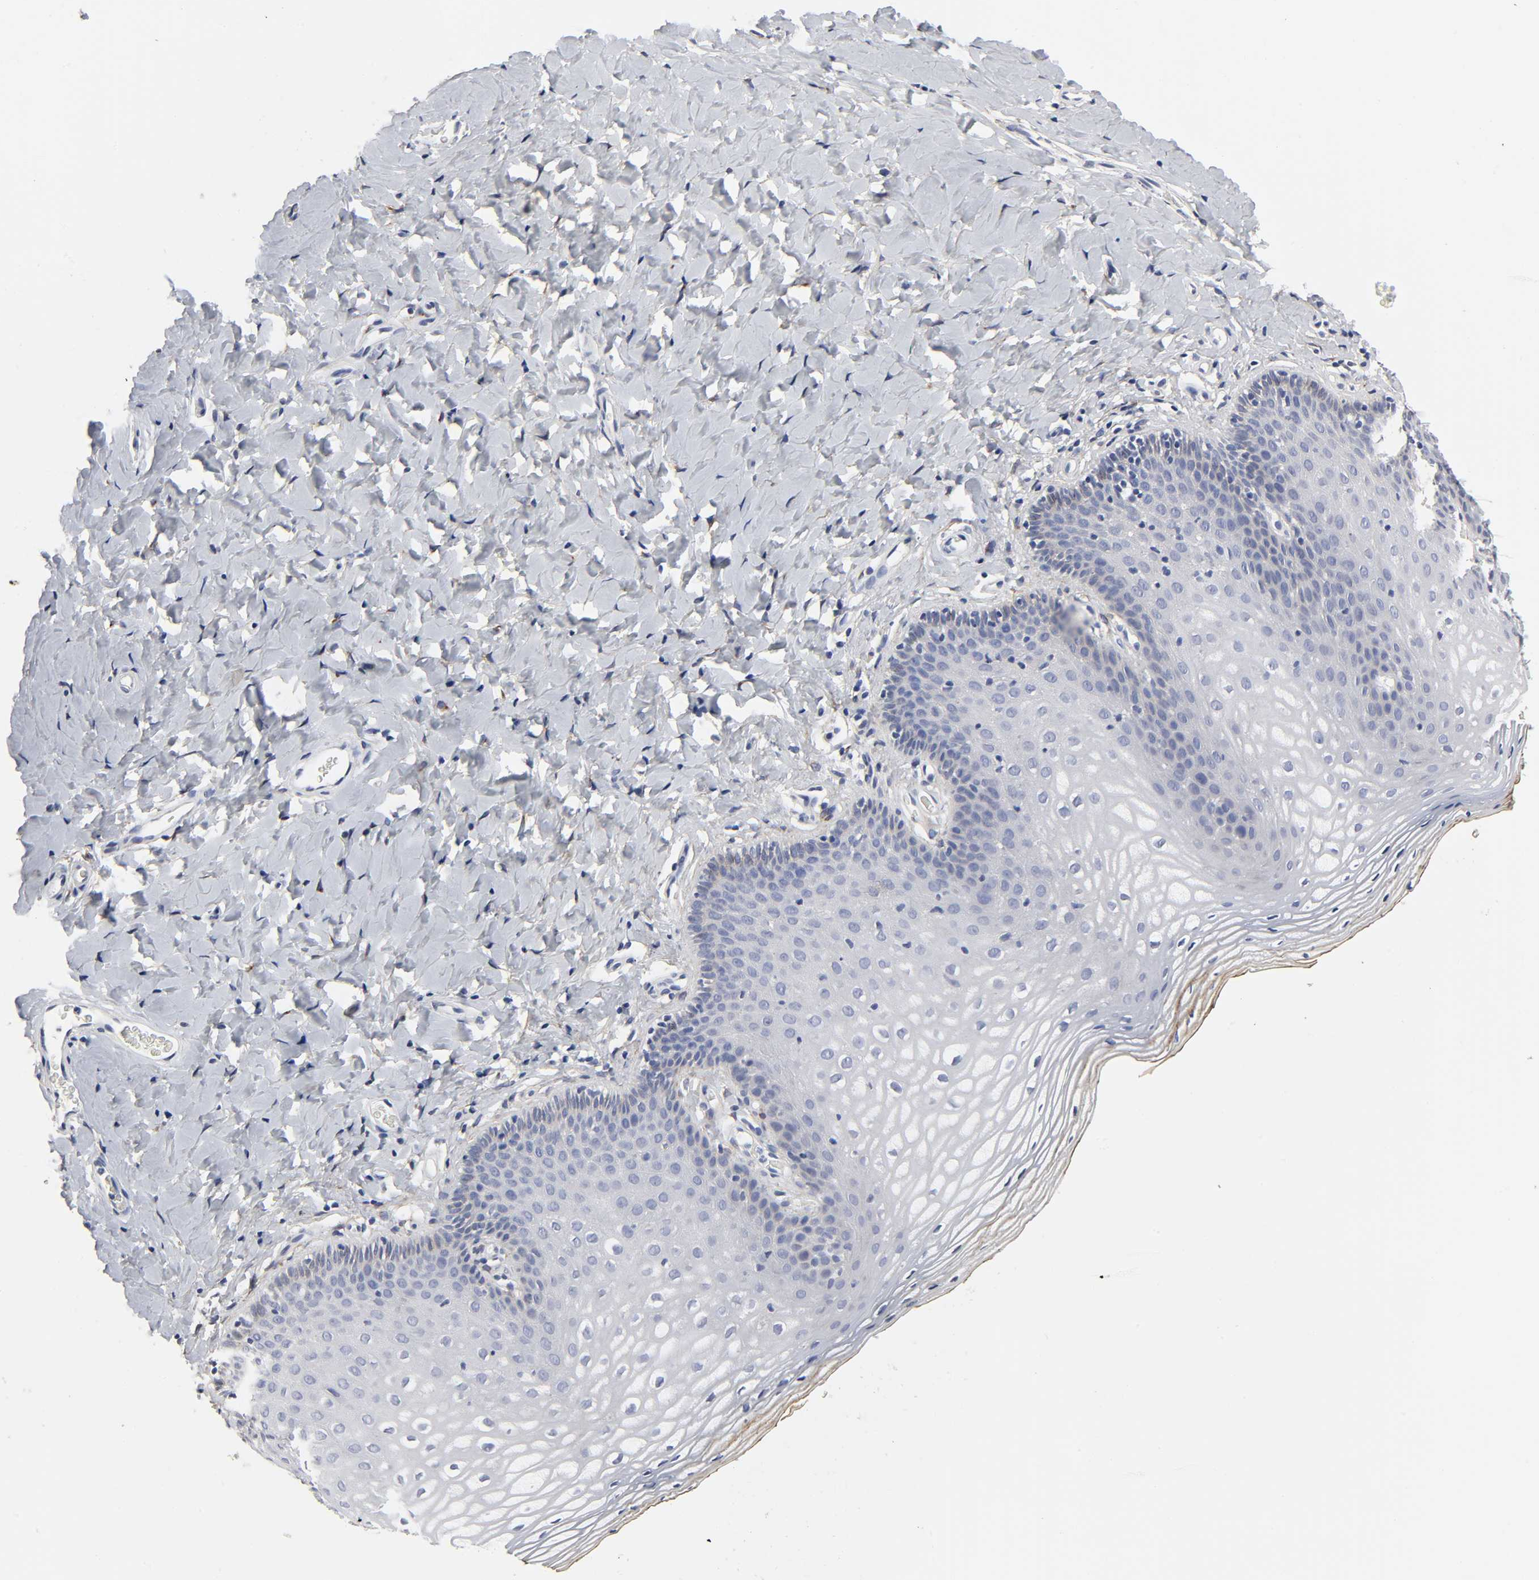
{"staining": {"intensity": "weak", "quantity": "25%-75%", "location": "cytoplasmic/membranous"}, "tissue": "vagina", "cell_type": "Squamous epithelial cells", "image_type": "normal", "snomed": [{"axis": "morphology", "description": "Normal tissue, NOS"}, {"axis": "topography", "description": "Vagina"}], "caption": "The image shows a brown stain indicating the presence of a protein in the cytoplasmic/membranous of squamous epithelial cells in vagina. Ihc stains the protein of interest in brown and the nuclei are stained blue.", "gene": "LRP1", "patient": {"sex": "female", "age": 55}}